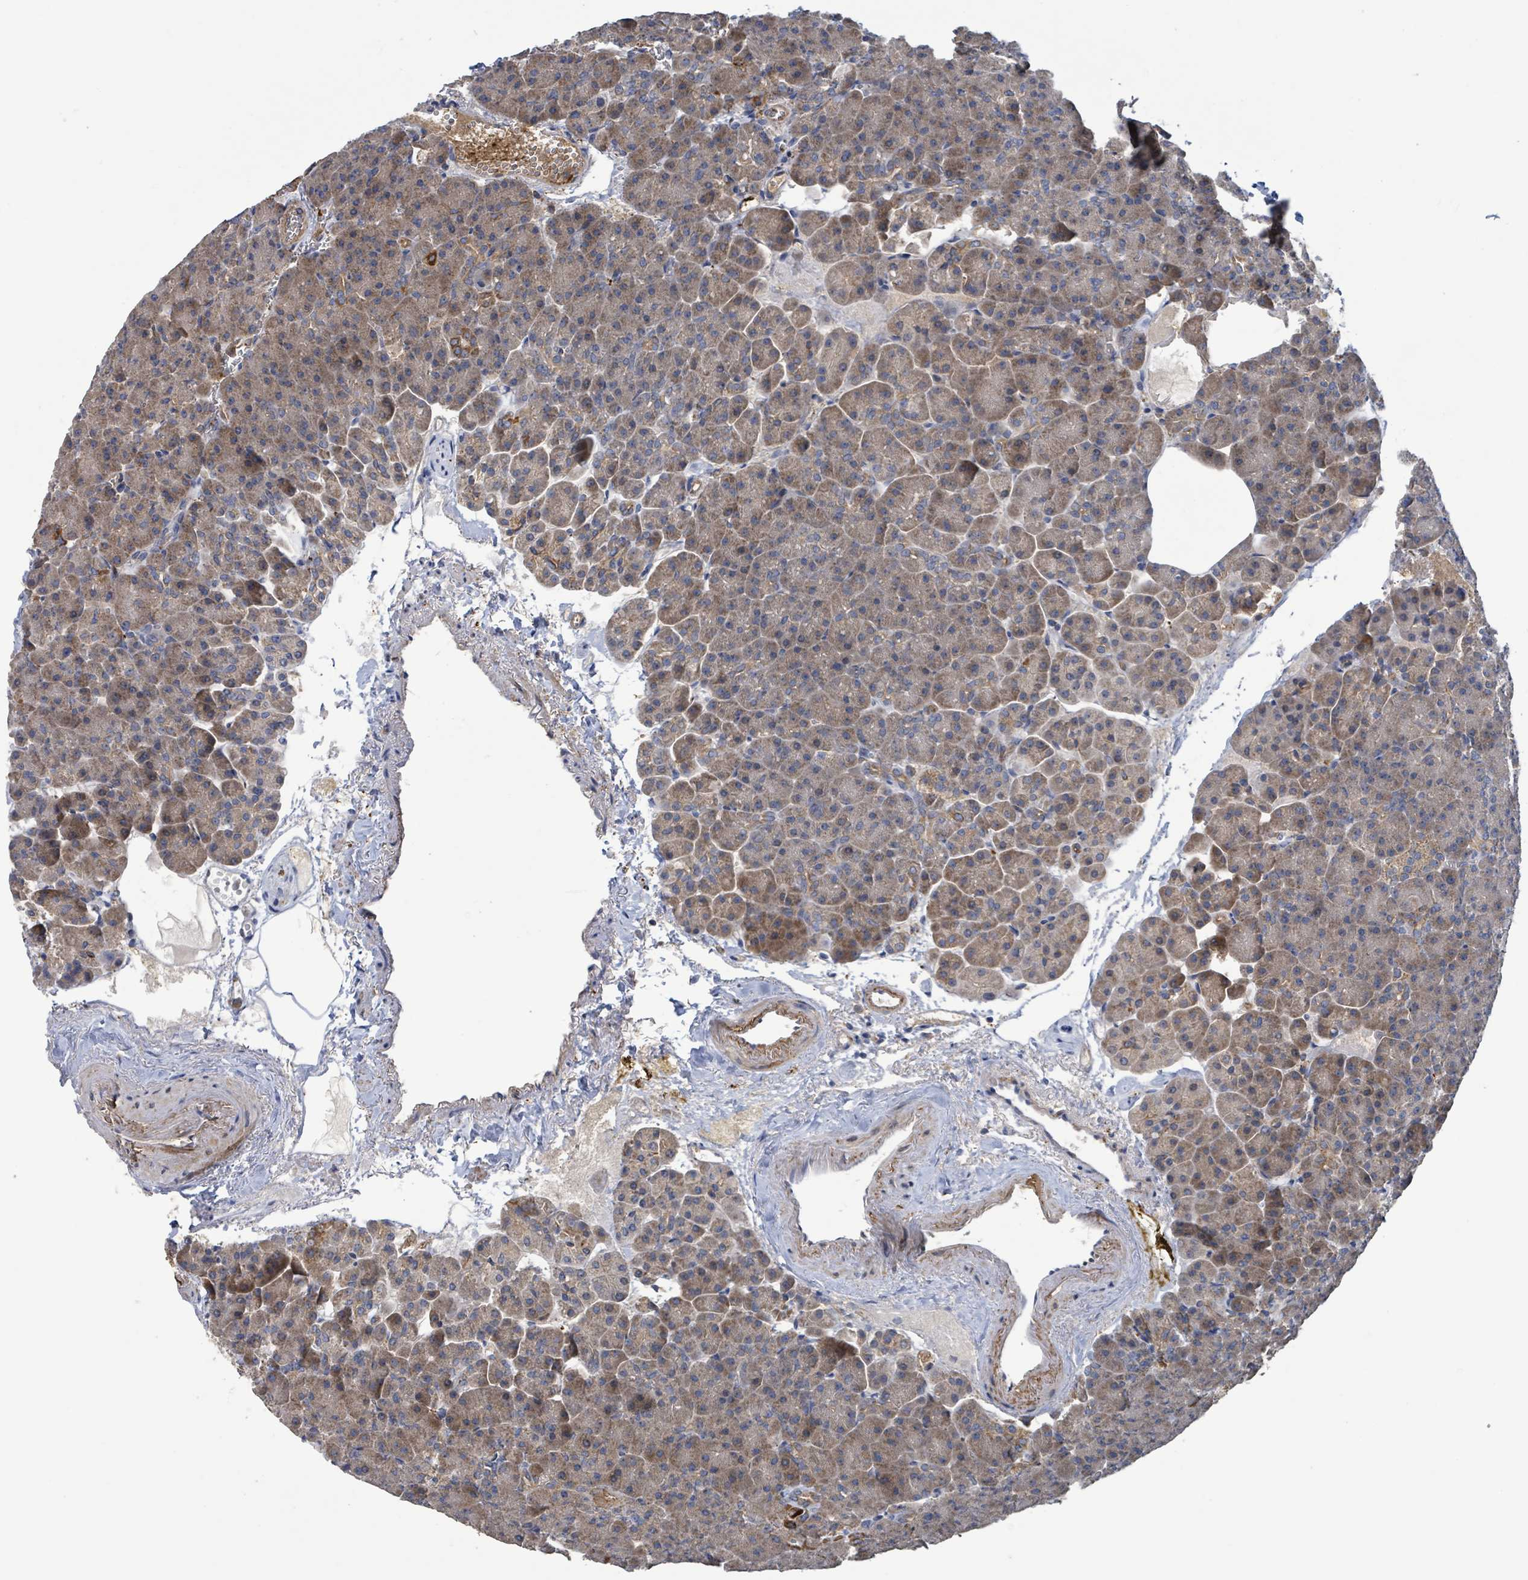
{"staining": {"intensity": "moderate", "quantity": ">75%", "location": "cytoplasmic/membranous"}, "tissue": "pancreas", "cell_type": "Exocrine glandular cells", "image_type": "normal", "snomed": [{"axis": "morphology", "description": "Normal tissue, NOS"}, {"axis": "topography", "description": "Pancreas"}], "caption": "Immunohistochemistry (IHC) (DAB (3,3'-diaminobenzidine)) staining of normal human pancreas demonstrates moderate cytoplasmic/membranous protein expression in about >75% of exocrine glandular cells.", "gene": "PLAAT1", "patient": {"sex": "female", "age": 74}}